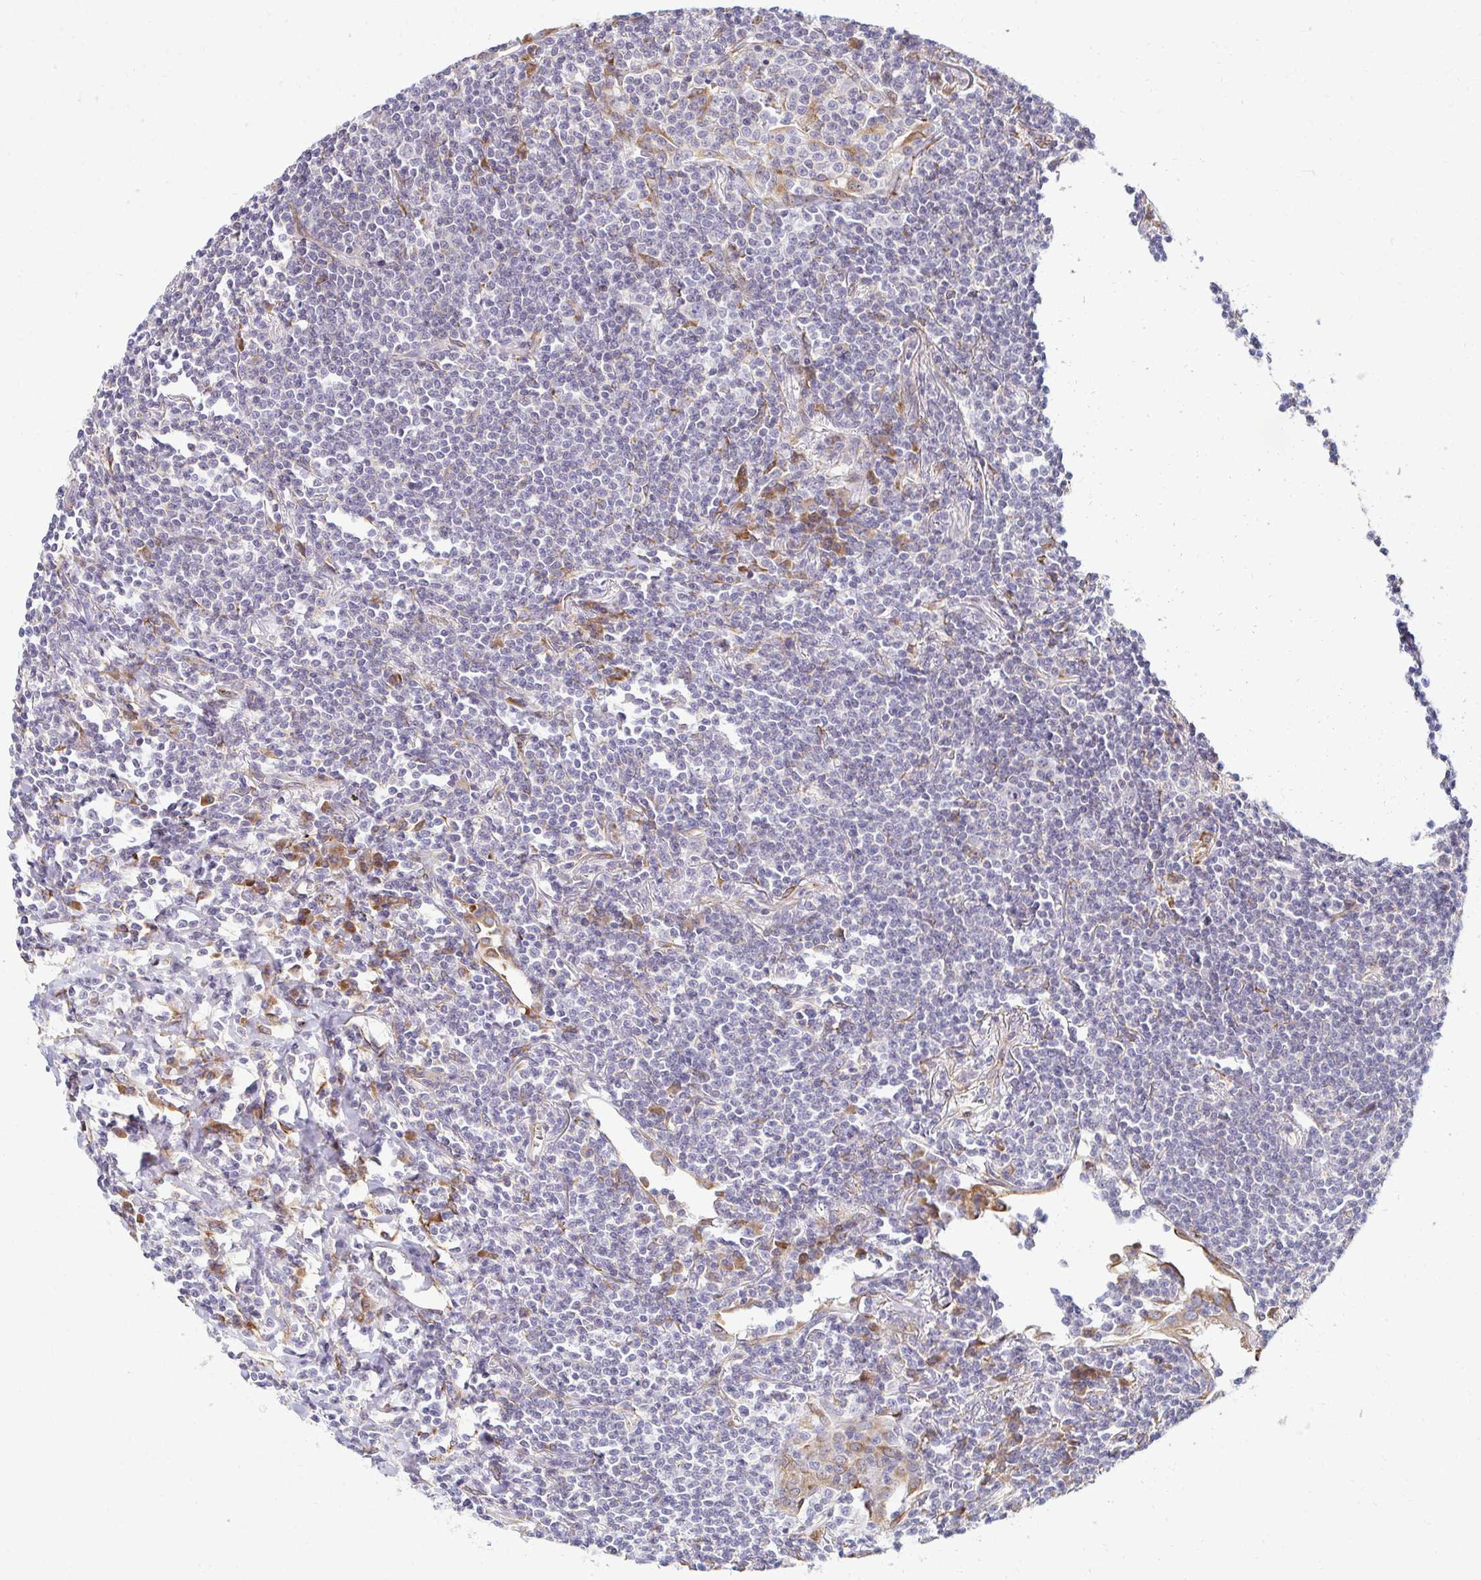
{"staining": {"intensity": "negative", "quantity": "none", "location": "none"}, "tissue": "lymphoma", "cell_type": "Tumor cells", "image_type": "cancer", "snomed": [{"axis": "morphology", "description": "Malignant lymphoma, non-Hodgkin's type, Low grade"}, {"axis": "topography", "description": "Lung"}], "caption": "This micrograph is of malignant lymphoma, non-Hodgkin's type (low-grade) stained with immunohistochemistry (IHC) to label a protein in brown with the nuclei are counter-stained blue. There is no expression in tumor cells.", "gene": "HPS1", "patient": {"sex": "female", "age": 71}}